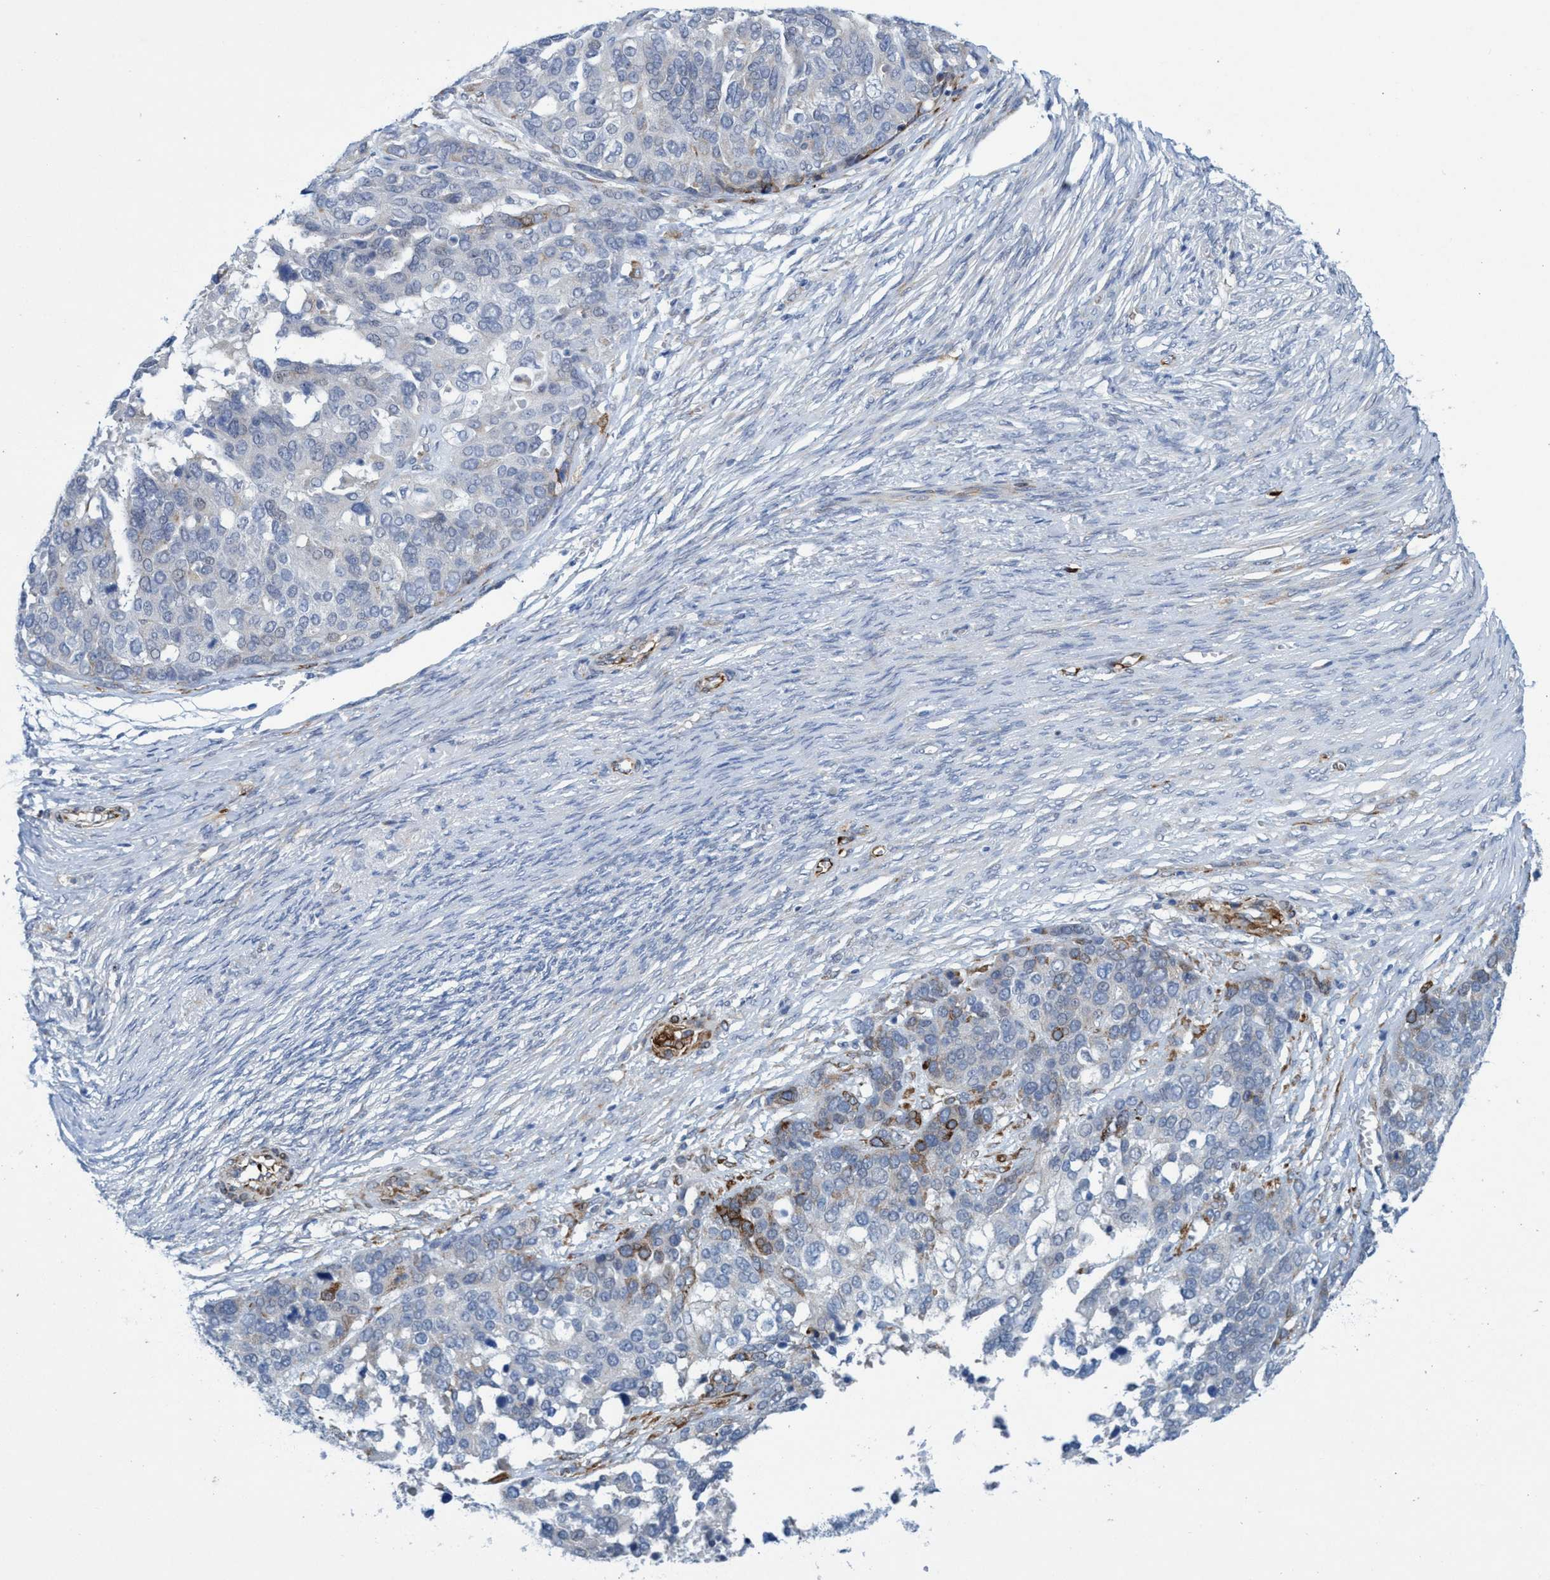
{"staining": {"intensity": "moderate", "quantity": "<25%", "location": "cytoplasmic/membranous"}, "tissue": "ovarian cancer", "cell_type": "Tumor cells", "image_type": "cancer", "snomed": [{"axis": "morphology", "description": "Cystadenocarcinoma, serous, NOS"}, {"axis": "topography", "description": "Ovary"}], "caption": "Immunohistochemical staining of serous cystadenocarcinoma (ovarian) shows low levels of moderate cytoplasmic/membranous positivity in approximately <25% of tumor cells.", "gene": "SLC43A2", "patient": {"sex": "female", "age": 44}}